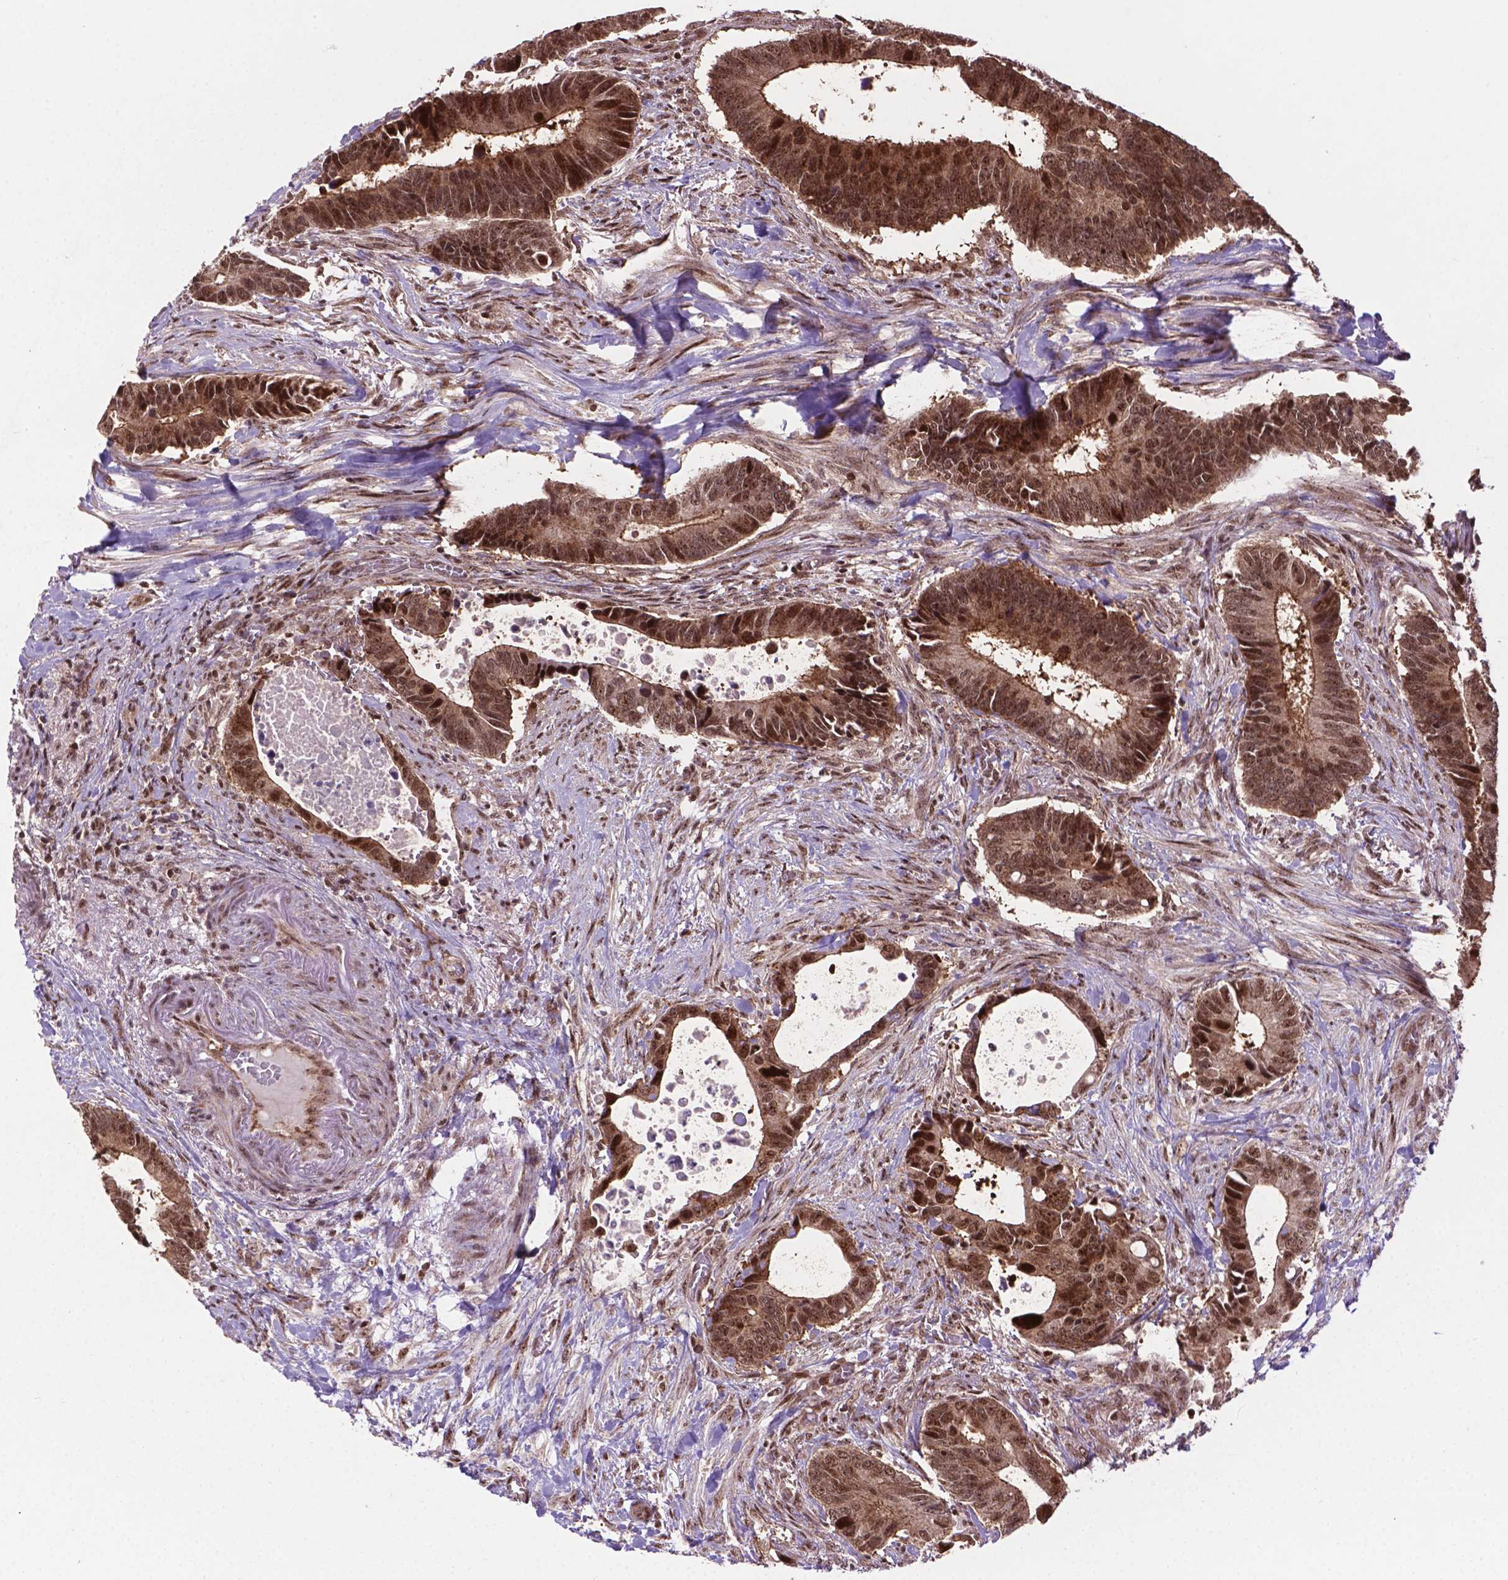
{"staining": {"intensity": "moderate", "quantity": ">75%", "location": "cytoplasmic/membranous,nuclear"}, "tissue": "colorectal cancer", "cell_type": "Tumor cells", "image_type": "cancer", "snomed": [{"axis": "morphology", "description": "Adenocarcinoma, NOS"}, {"axis": "topography", "description": "Colon"}], "caption": "Human colorectal adenocarcinoma stained with a brown dye demonstrates moderate cytoplasmic/membranous and nuclear positive positivity in about >75% of tumor cells.", "gene": "CSNK2A1", "patient": {"sex": "male", "age": 49}}